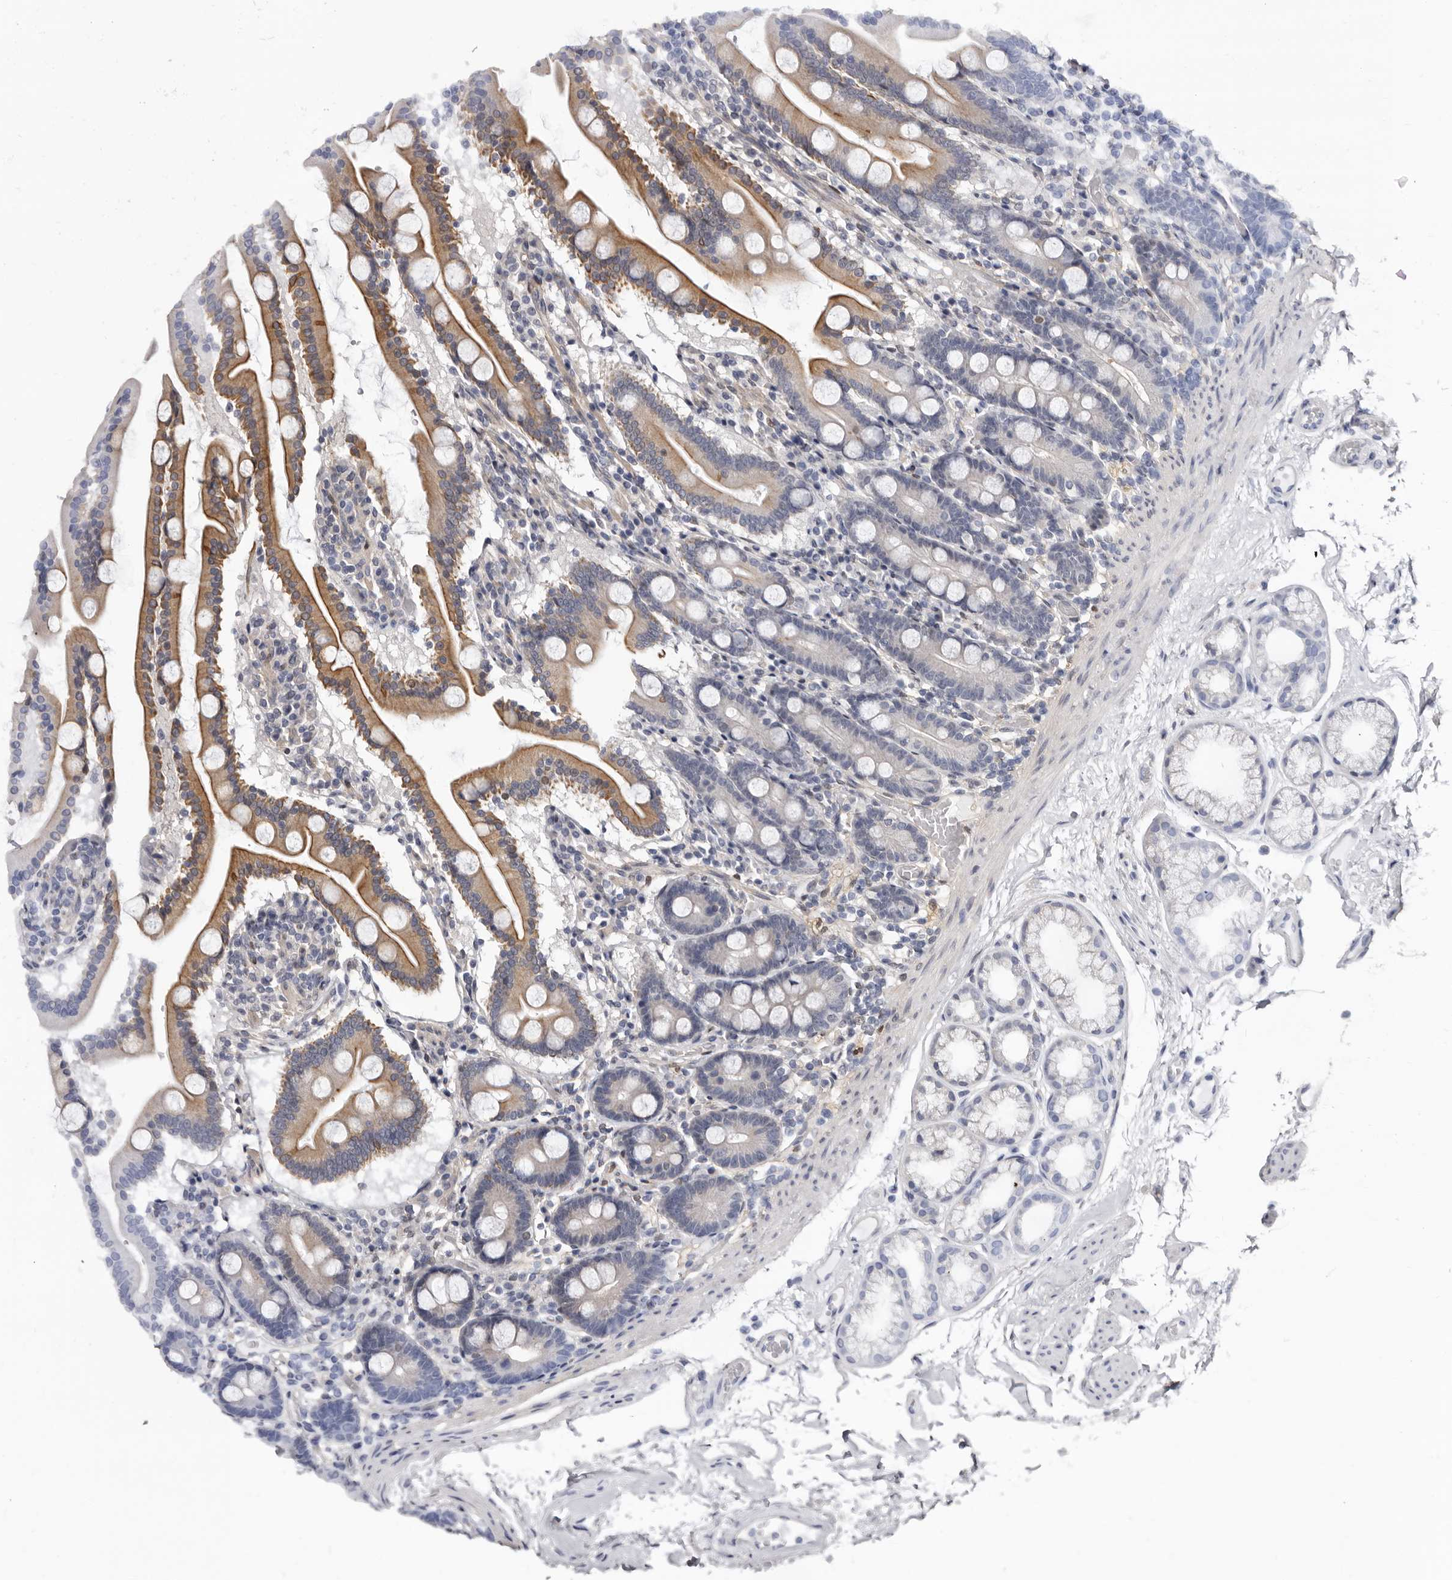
{"staining": {"intensity": "moderate", "quantity": "<25%", "location": "cytoplasmic/membranous"}, "tissue": "duodenum", "cell_type": "Glandular cells", "image_type": "normal", "snomed": [{"axis": "morphology", "description": "Normal tissue, NOS"}, {"axis": "topography", "description": "Duodenum"}], "caption": "This micrograph exhibits immunohistochemistry (IHC) staining of unremarkable duodenum, with low moderate cytoplasmic/membranous staining in about <25% of glandular cells.", "gene": "KHDRBS2", "patient": {"sex": "male", "age": 55}}